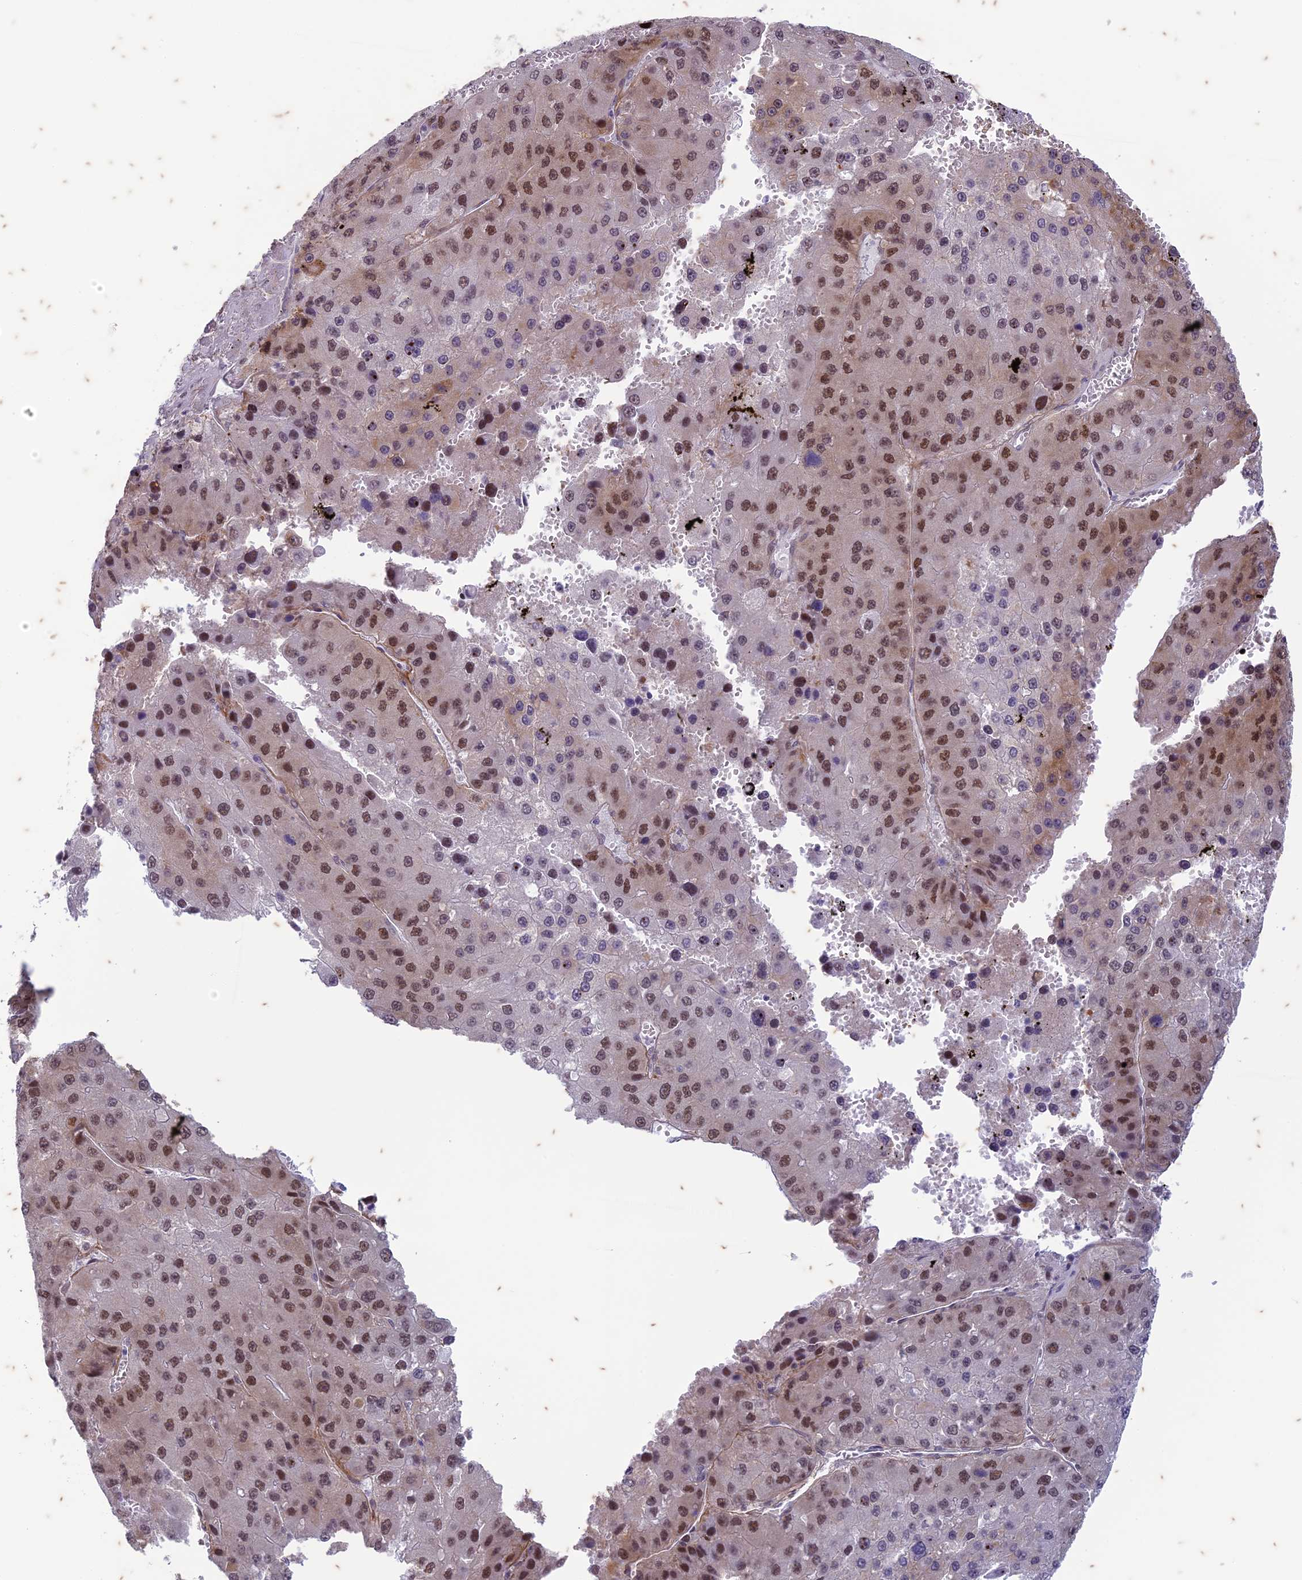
{"staining": {"intensity": "moderate", "quantity": ">75%", "location": "nuclear"}, "tissue": "liver cancer", "cell_type": "Tumor cells", "image_type": "cancer", "snomed": [{"axis": "morphology", "description": "Carcinoma, Hepatocellular, NOS"}, {"axis": "topography", "description": "Liver"}], "caption": "Hepatocellular carcinoma (liver) stained with DAB (3,3'-diaminobenzidine) immunohistochemistry demonstrates medium levels of moderate nuclear positivity in approximately >75% of tumor cells.", "gene": "PABPN1L", "patient": {"sex": "female", "age": 73}}